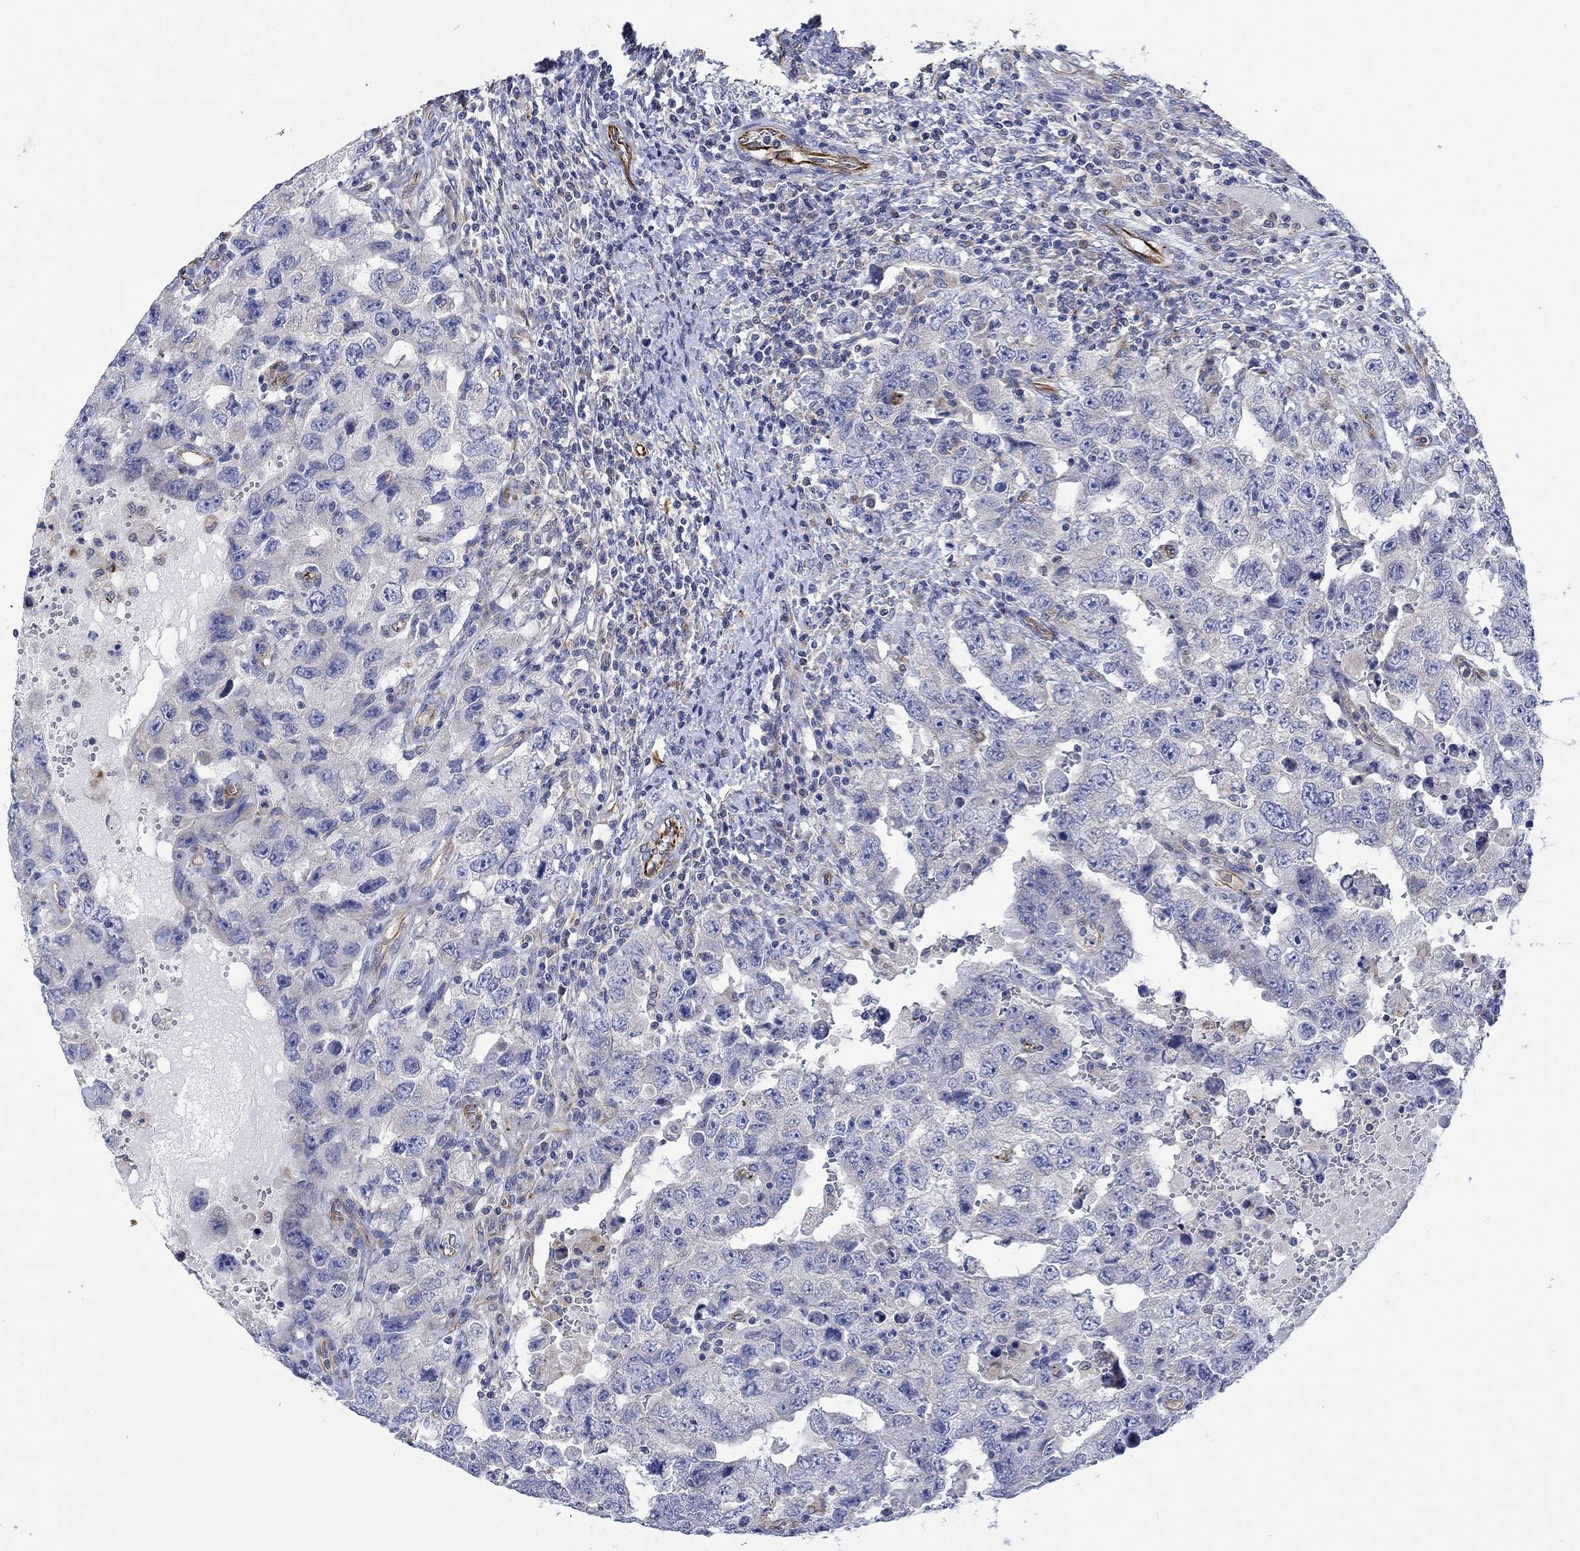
{"staining": {"intensity": "negative", "quantity": "none", "location": "none"}, "tissue": "testis cancer", "cell_type": "Tumor cells", "image_type": "cancer", "snomed": [{"axis": "morphology", "description": "Carcinoma, Embryonal, NOS"}, {"axis": "topography", "description": "Testis"}], "caption": "Immunohistochemistry (IHC) of testis cancer (embryonal carcinoma) demonstrates no positivity in tumor cells.", "gene": "CAMK1D", "patient": {"sex": "male", "age": 26}}